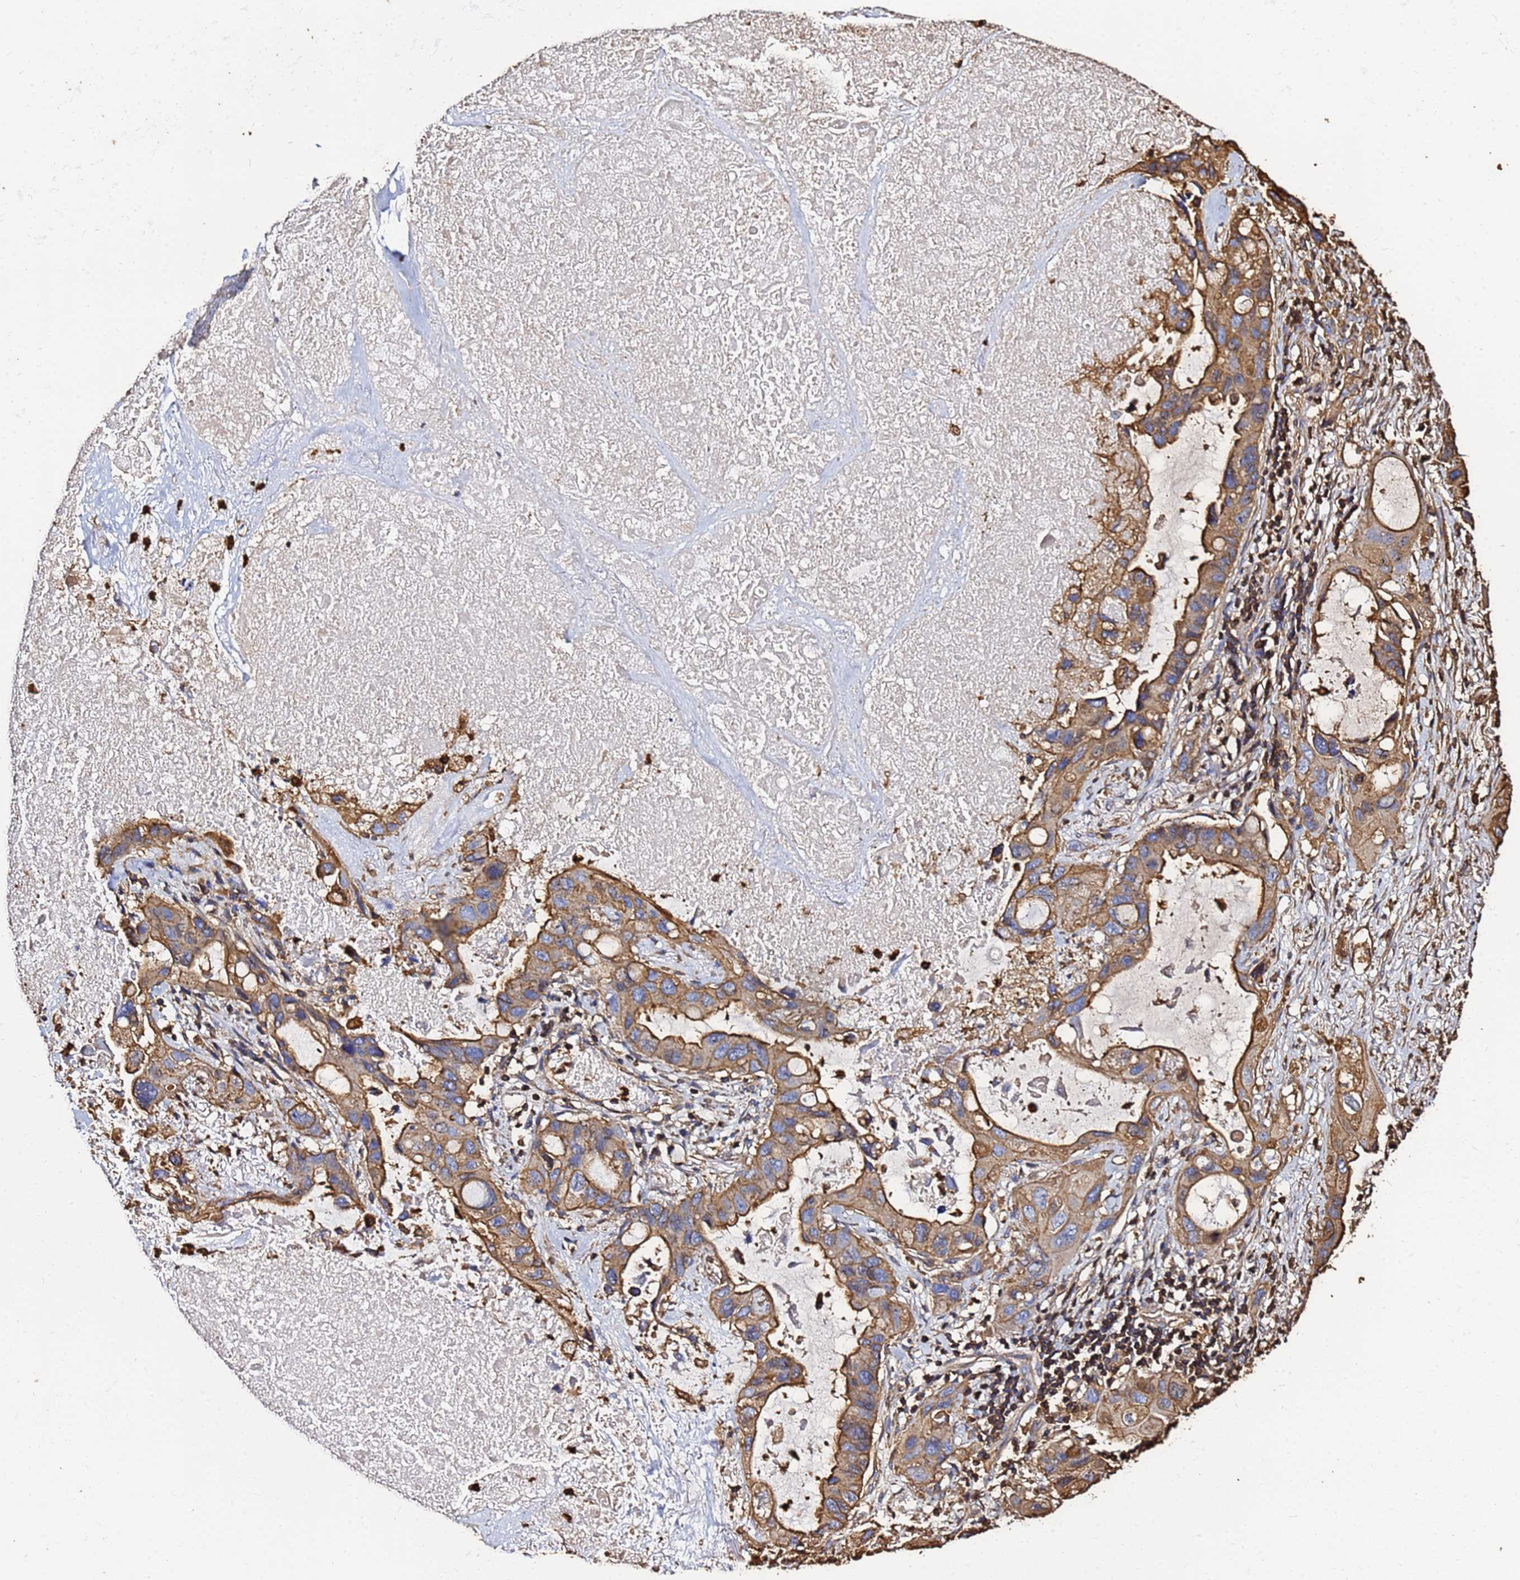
{"staining": {"intensity": "moderate", "quantity": ">75%", "location": "cytoplasmic/membranous"}, "tissue": "lung cancer", "cell_type": "Tumor cells", "image_type": "cancer", "snomed": [{"axis": "morphology", "description": "Squamous cell carcinoma, NOS"}, {"axis": "topography", "description": "Lung"}], "caption": "Immunohistochemistry image of lung squamous cell carcinoma stained for a protein (brown), which exhibits medium levels of moderate cytoplasmic/membranous staining in approximately >75% of tumor cells.", "gene": "ACTB", "patient": {"sex": "female", "age": 73}}